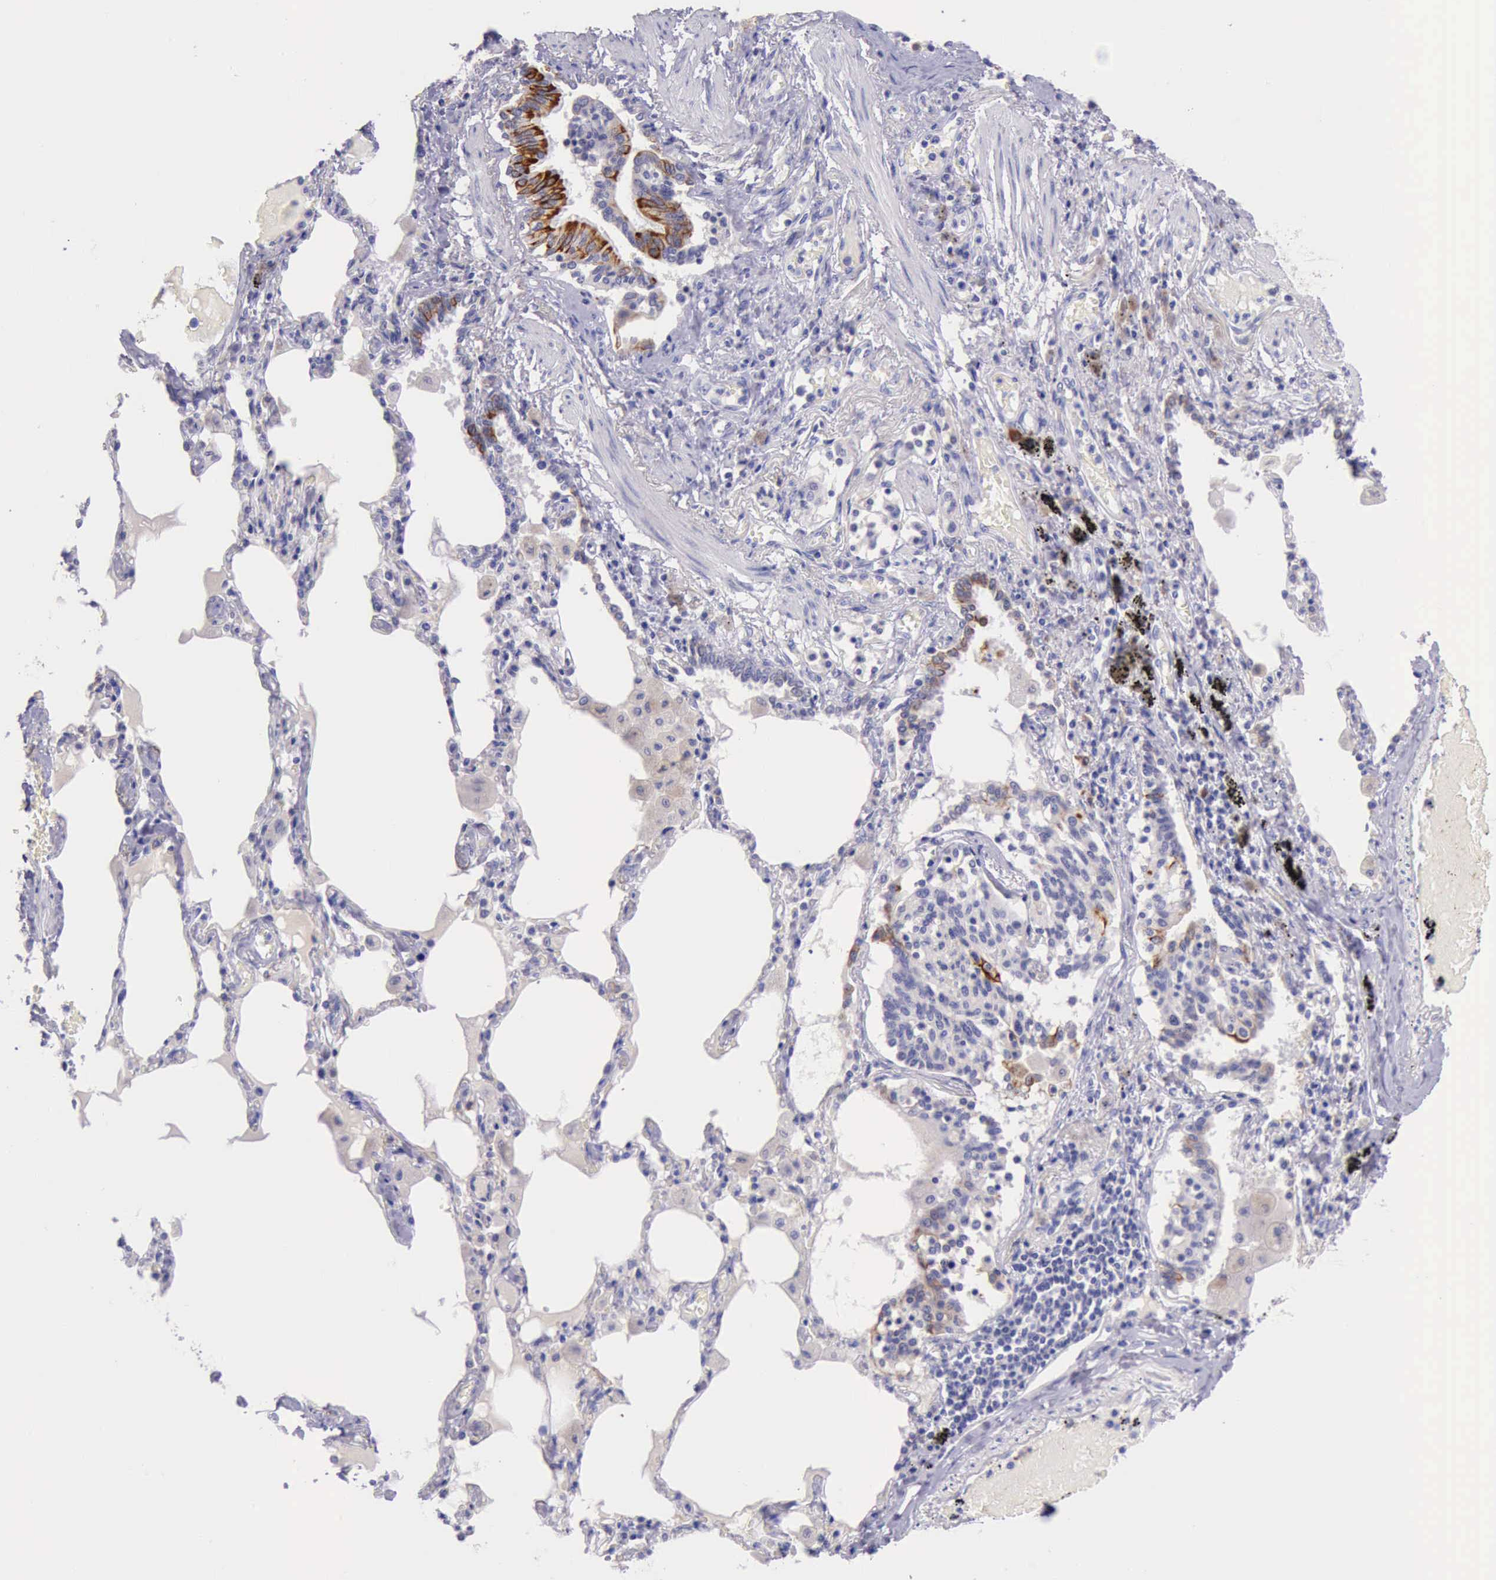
{"staining": {"intensity": "strong", "quantity": ">75%", "location": "cytoplasmic/membranous"}, "tissue": "bronchus", "cell_type": "Respiratory epithelial cells", "image_type": "normal", "snomed": [{"axis": "morphology", "description": "Normal tissue, NOS"}, {"axis": "morphology", "description": "Squamous cell carcinoma, NOS"}, {"axis": "topography", "description": "Bronchus"}, {"axis": "topography", "description": "Lung"}], "caption": "Immunohistochemical staining of unremarkable bronchus displays strong cytoplasmic/membranous protein positivity in approximately >75% of respiratory epithelial cells.", "gene": "KRT8", "patient": {"sex": "female", "age": 47}}